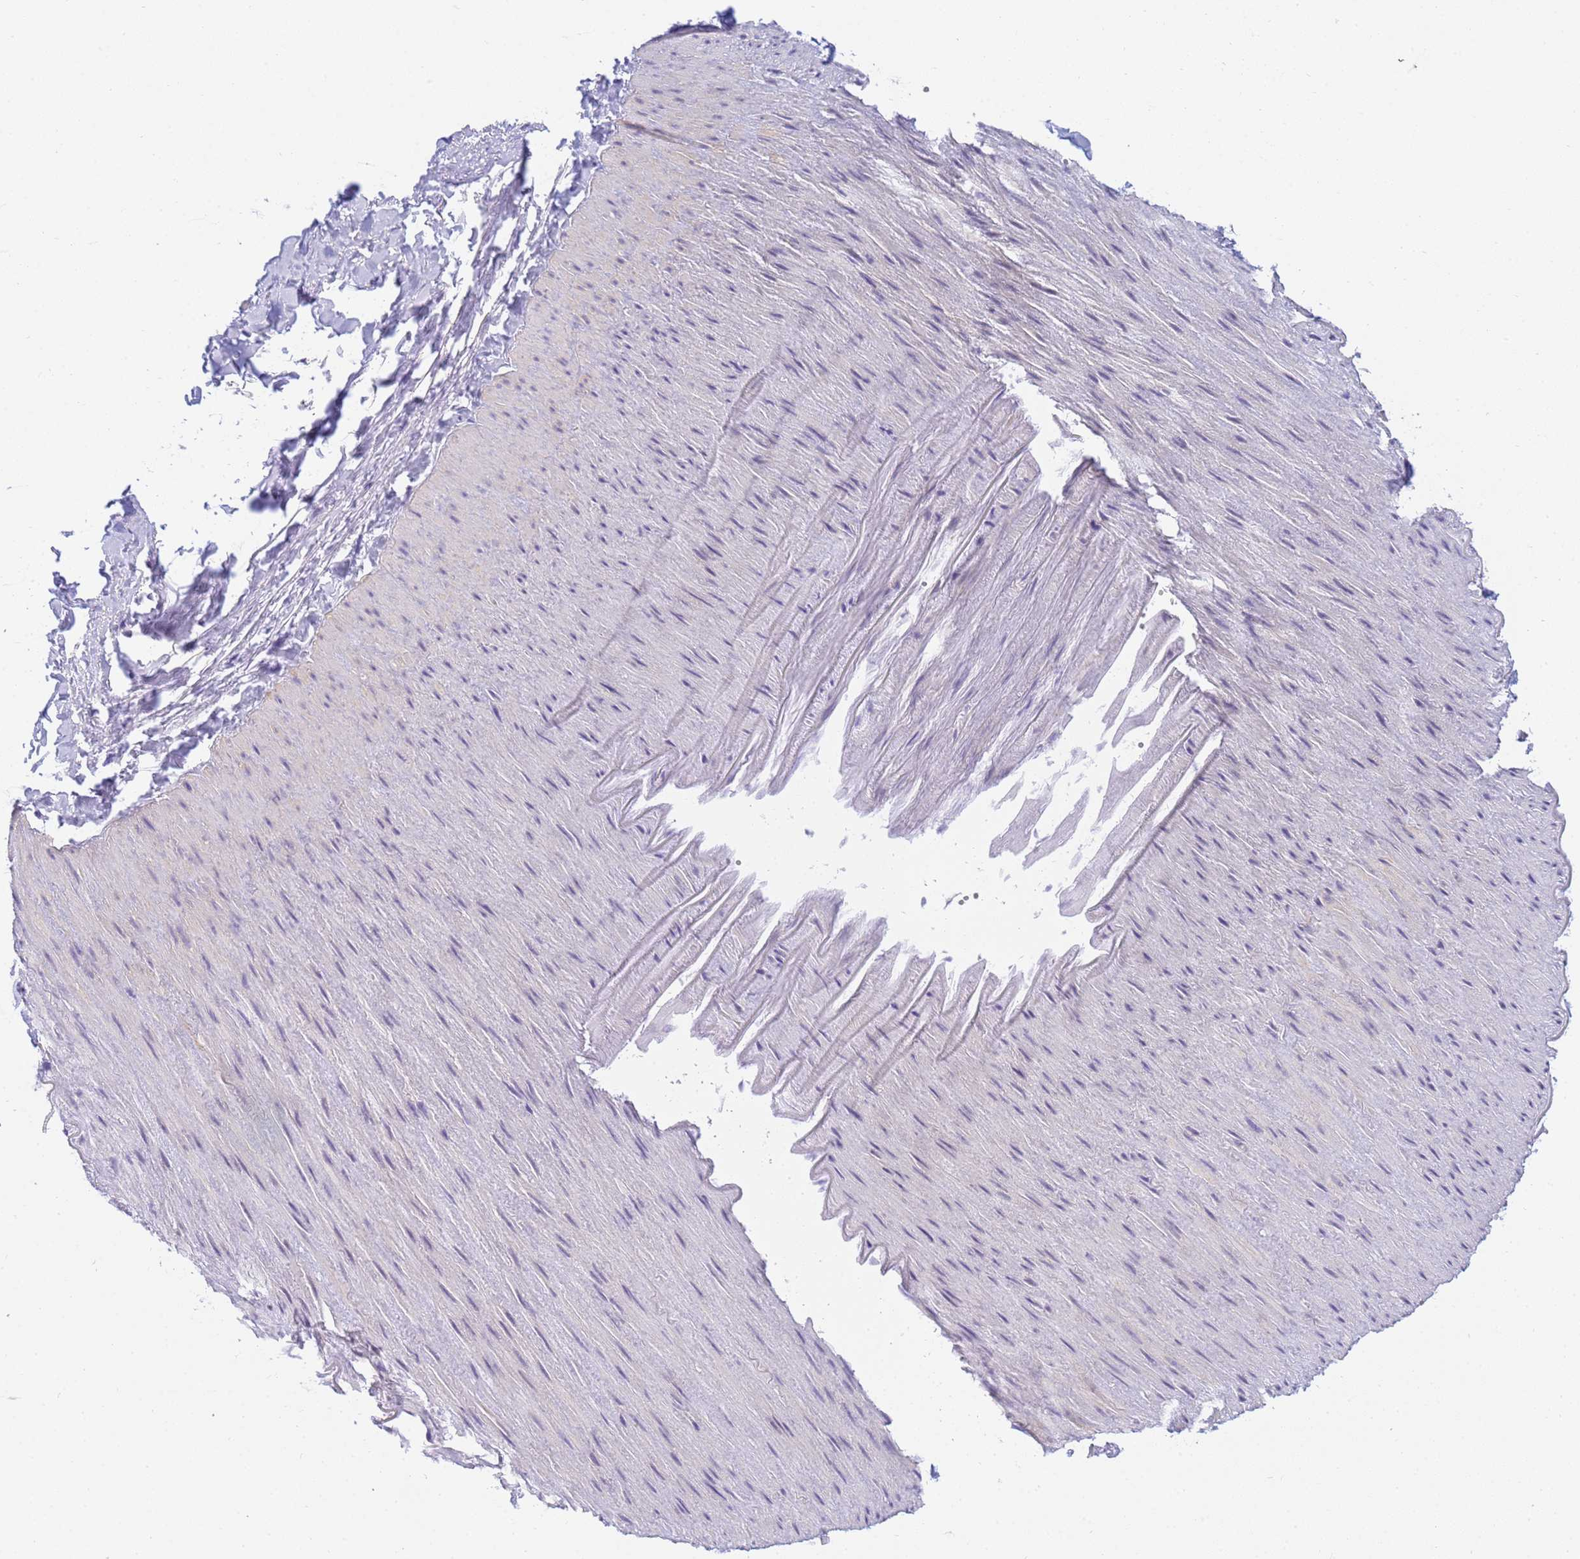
{"staining": {"intensity": "negative", "quantity": "none", "location": "none"}, "tissue": "adipose tissue", "cell_type": "Adipocytes", "image_type": "normal", "snomed": [{"axis": "morphology", "description": "Normal tissue, NOS"}, {"axis": "topography", "description": "Gallbladder"}, {"axis": "topography", "description": "Peripheral nerve tissue"}], "caption": "Immunohistochemistry (IHC) micrograph of benign human adipose tissue stained for a protein (brown), which displays no staining in adipocytes. (Brightfield microscopy of DAB (3,3'-diaminobenzidine) immunohistochemistry (IHC) at high magnification).", "gene": "SNX20", "patient": {"sex": "male", "age": 38}}